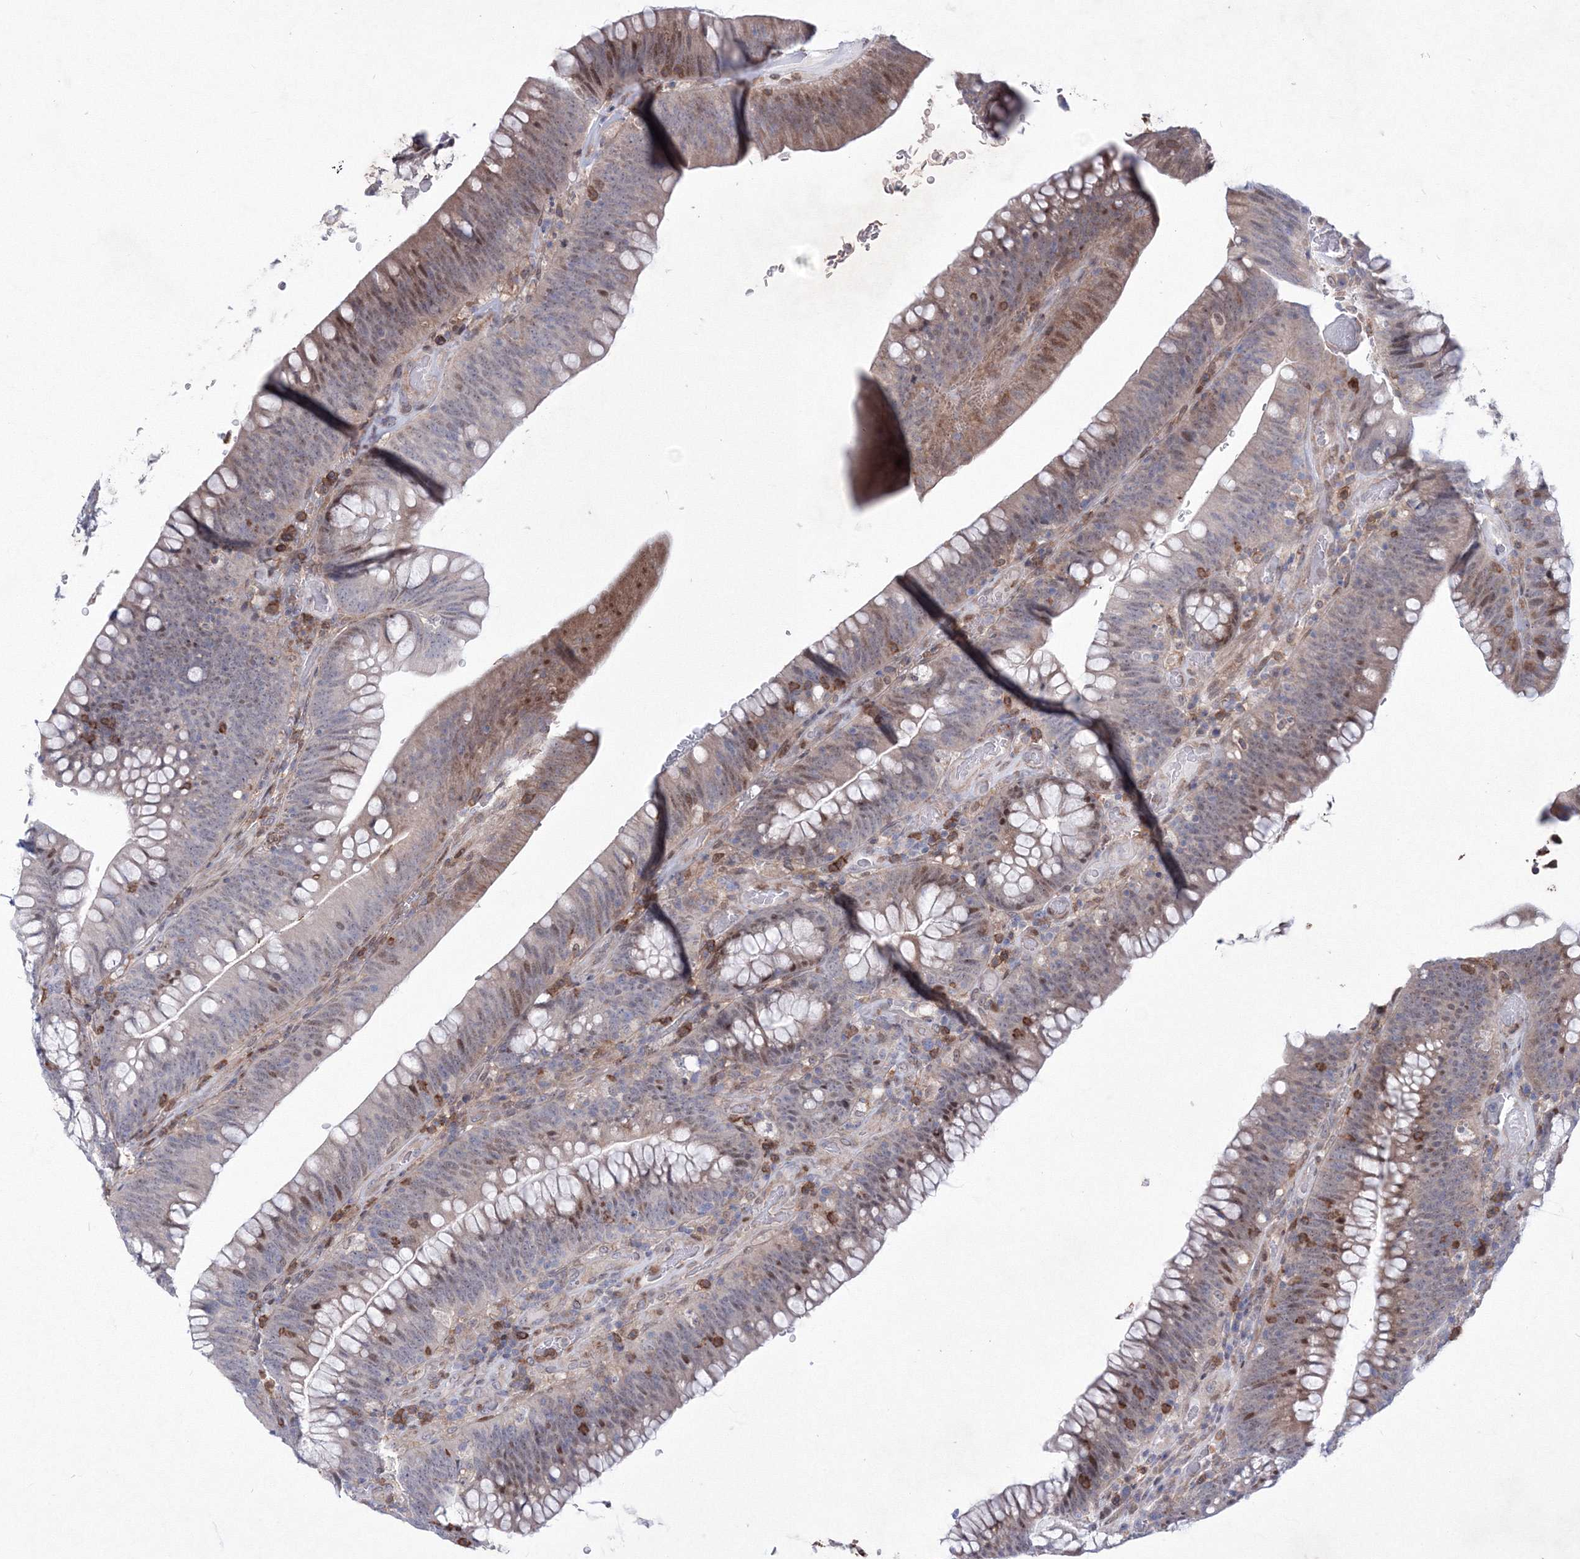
{"staining": {"intensity": "moderate", "quantity": "<25%", "location": "cytoplasmic/membranous,nuclear"}, "tissue": "colorectal cancer", "cell_type": "Tumor cells", "image_type": "cancer", "snomed": [{"axis": "morphology", "description": "Normal tissue, NOS"}, {"axis": "topography", "description": "Colon"}], "caption": "Tumor cells display moderate cytoplasmic/membranous and nuclear positivity in approximately <25% of cells in colorectal cancer. (brown staining indicates protein expression, while blue staining denotes nuclei).", "gene": "RNPEPL1", "patient": {"sex": "female", "age": 82}}